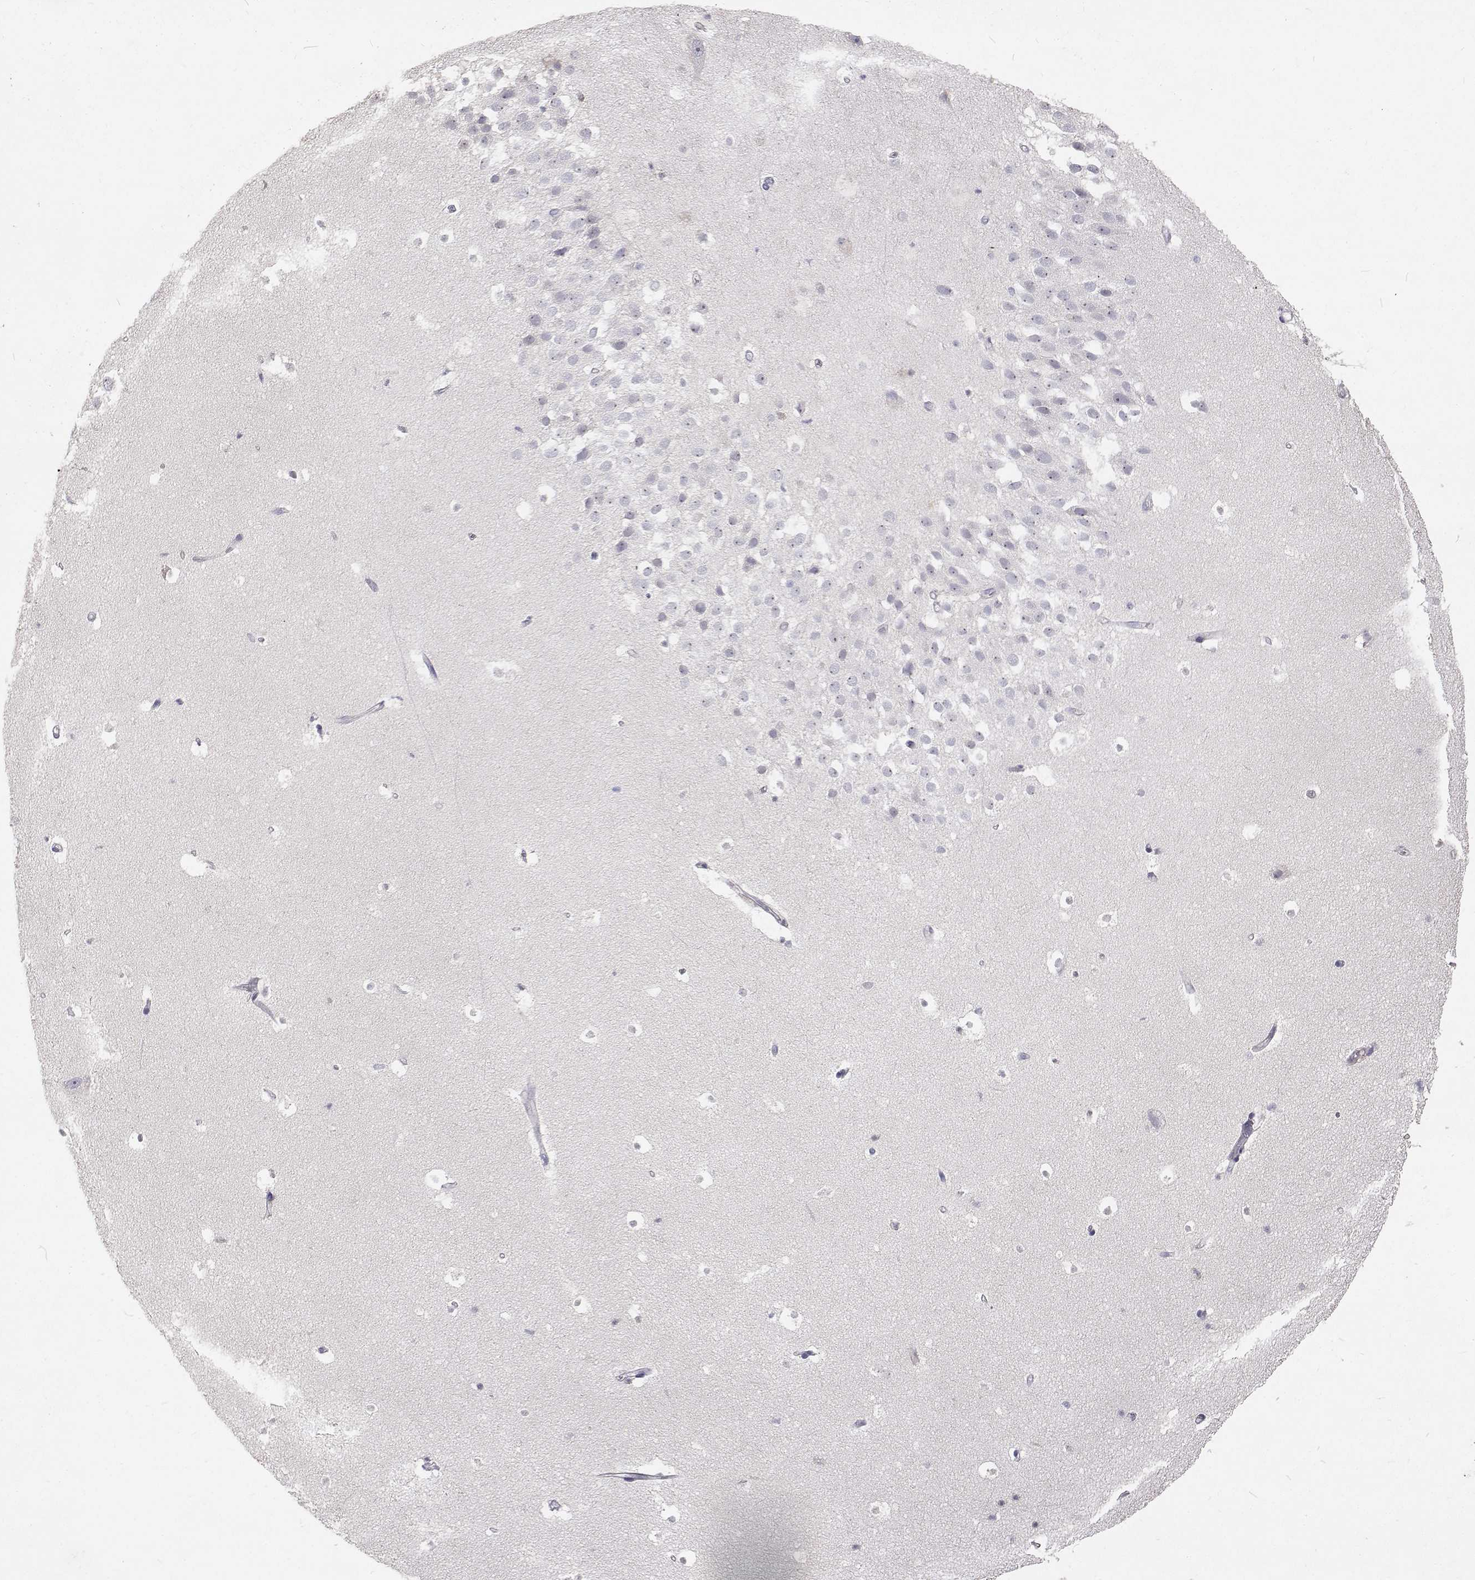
{"staining": {"intensity": "negative", "quantity": "none", "location": "none"}, "tissue": "hippocampus", "cell_type": "Glial cells", "image_type": "normal", "snomed": [{"axis": "morphology", "description": "Normal tissue, NOS"}, {"axis": "topography", "description": "Hippocampus"}], "caption": "An immunohistochemistry (IHC) micrograph of benign hippocampus is shown. There is no staining in glial cells of hippocampus. (DAB immunohistochemistry (IHC), high magnification).", "gene": "TRIM60", "patient": {"sex": "male", "age": 26}}